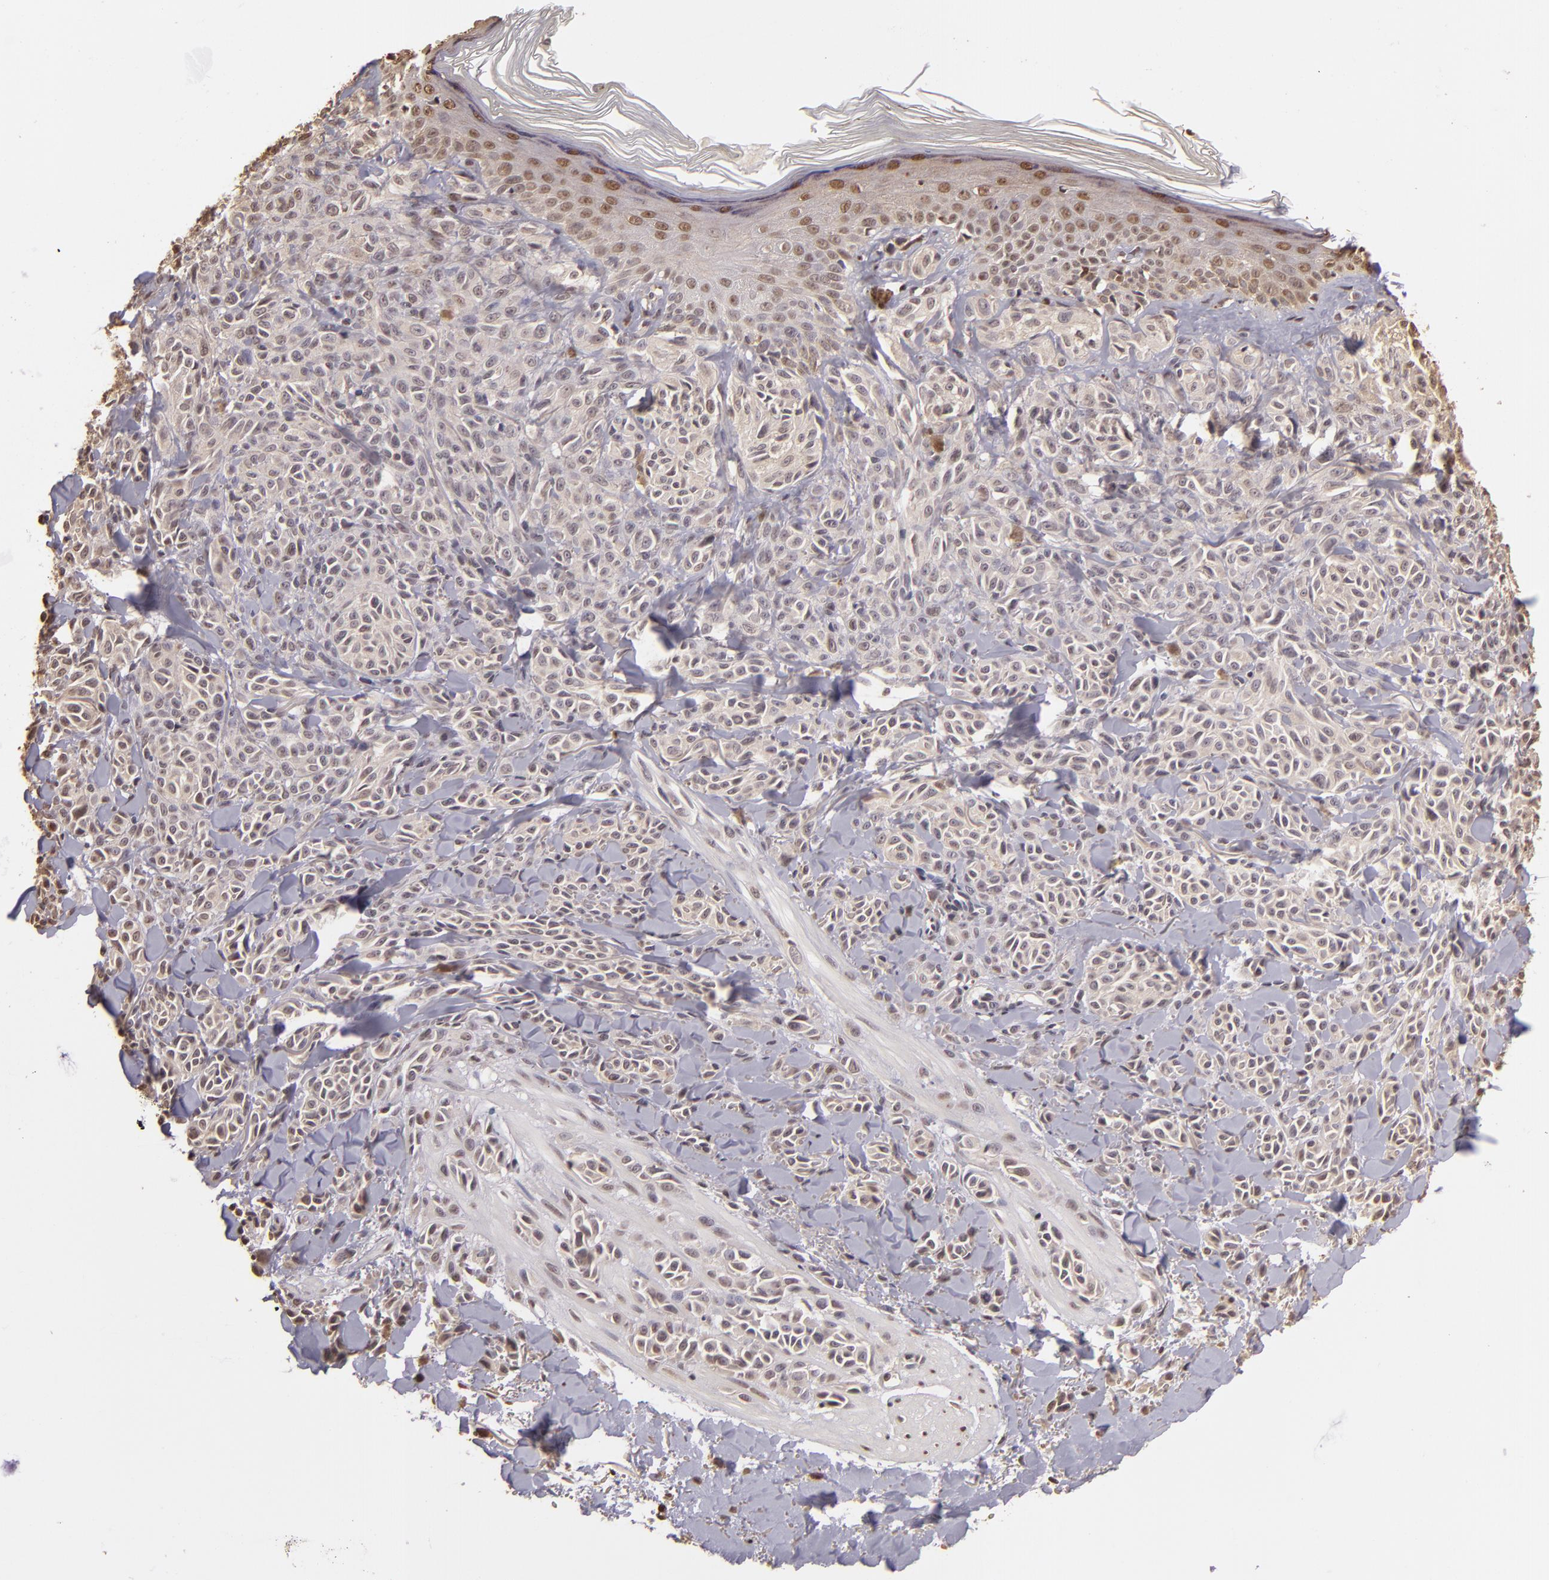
{"staining": {"intensity": "negative", "quantity": "none", "location": "none"}, "tissue": "melanoma", "cell_type": "Tumor cells", "image_type": "cancer", "snomed": [{"axis": "morphology", "description": "Malignant melanoma, NOS"}, {"axis": "topography", "description": "Skin"}], "caption": "A high-resolution micrograph shows immunohistochemistry staining of melanoma, which demonstrates no significant expression in tumor cells.", "gene": "ARPC2", "patient": {"sex": "female", "age": 73}}